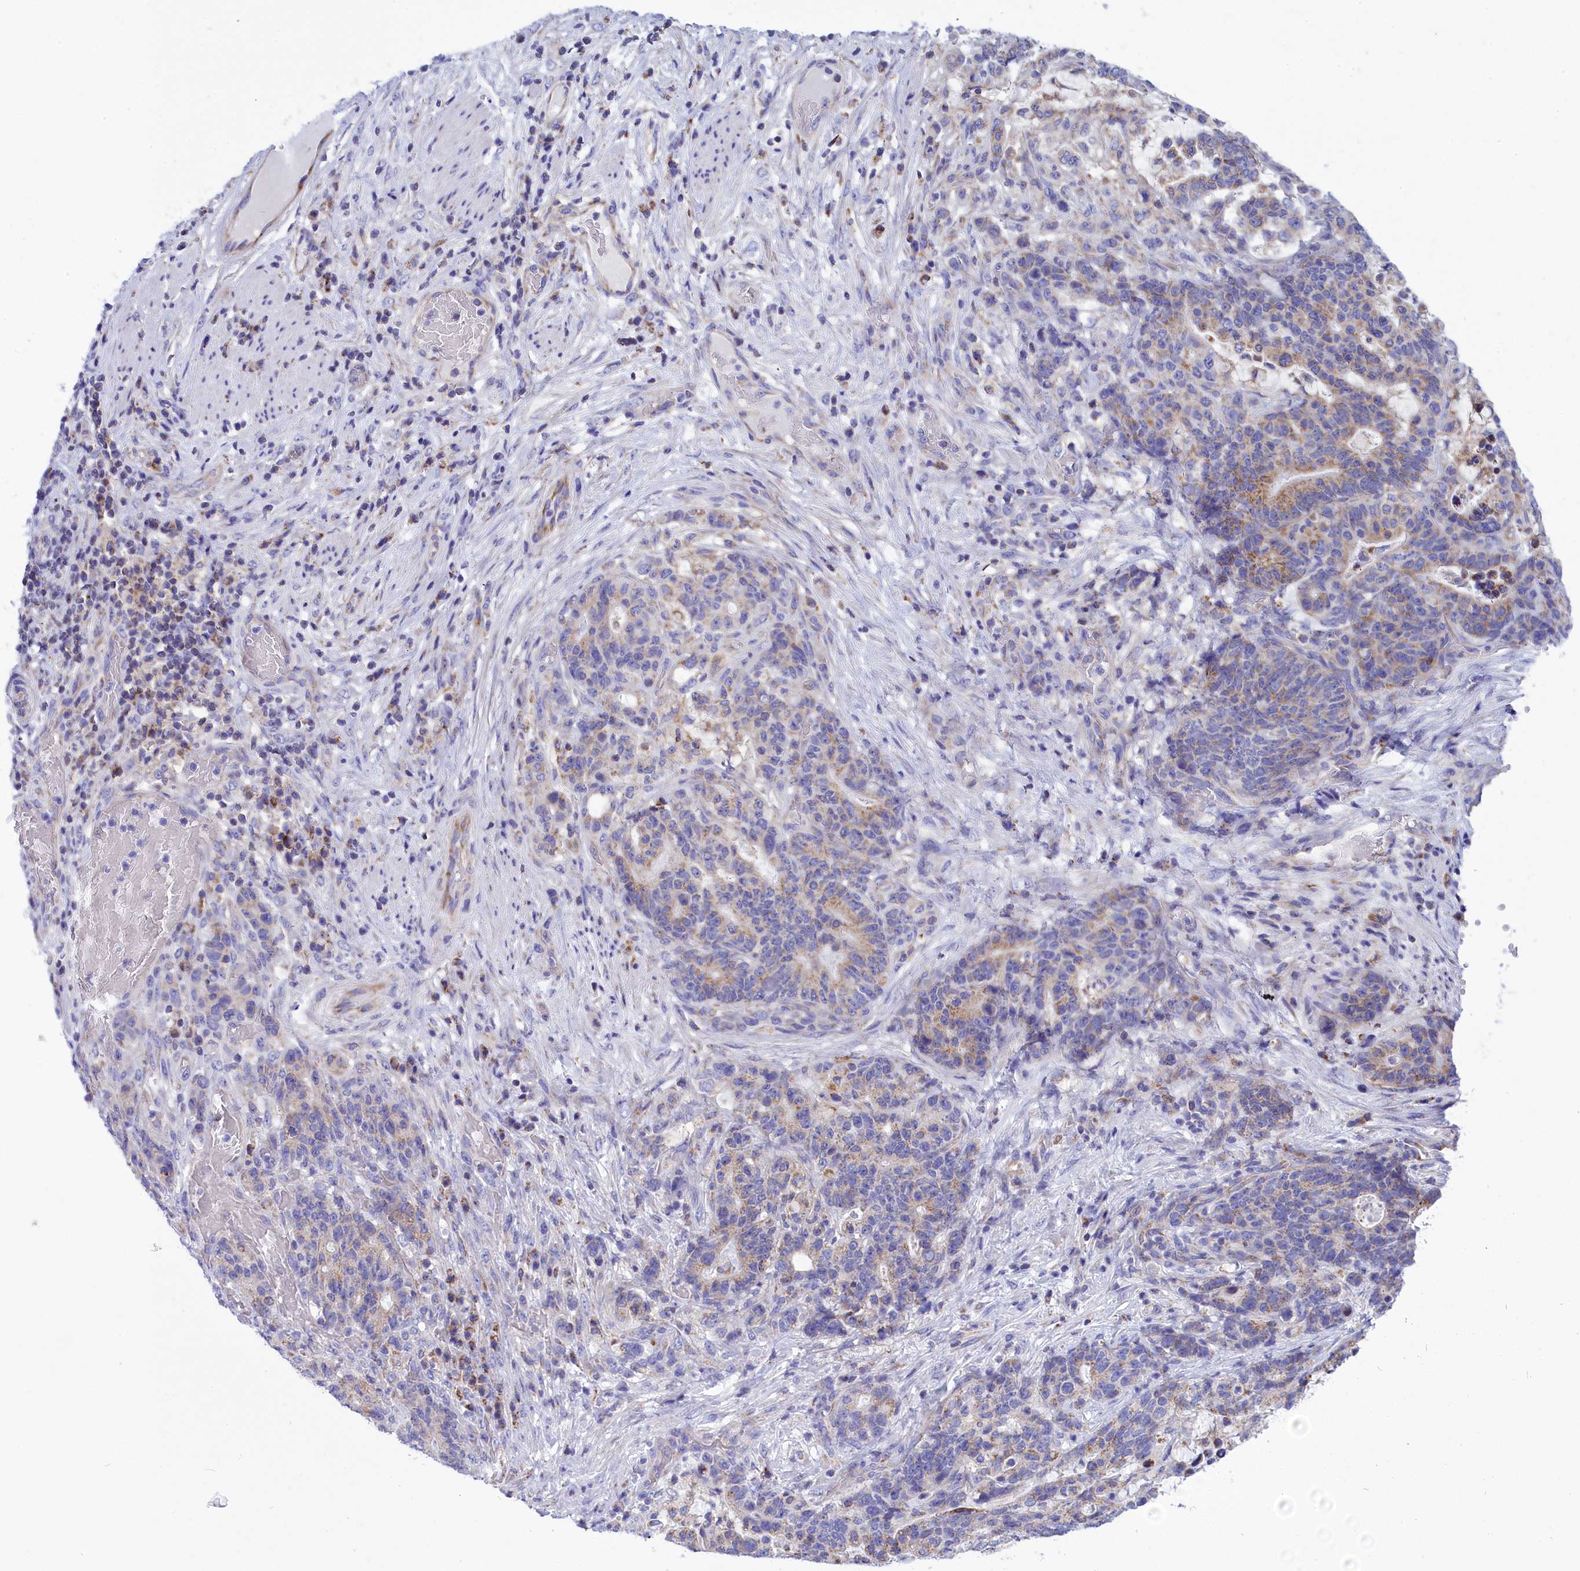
{"staining": {"intensity": "moderate", "quantity": "25%-75%", "location": "cytoplasmic/membranous"}, "tissue": "stomach cancer", "cell_type": "Tumor cells", "image_type": "cancer", "snomed": [{"axis": "morphology", "description": "Normal tissue, NOS"}, {"axis": "morphology", "description": "Adenocarcinoma, NOS"}, {"axis": "topography", "description": "Stomach"}], "caption": "Stomach cancer (adenocarcinoma) stained with a brown dye displays moderate cytoplasmic/membranous positive positivity in about 25%-75% of tumor cells.", "gene": "CCRL2", "patient": {"sex": "female", "age": 64}}